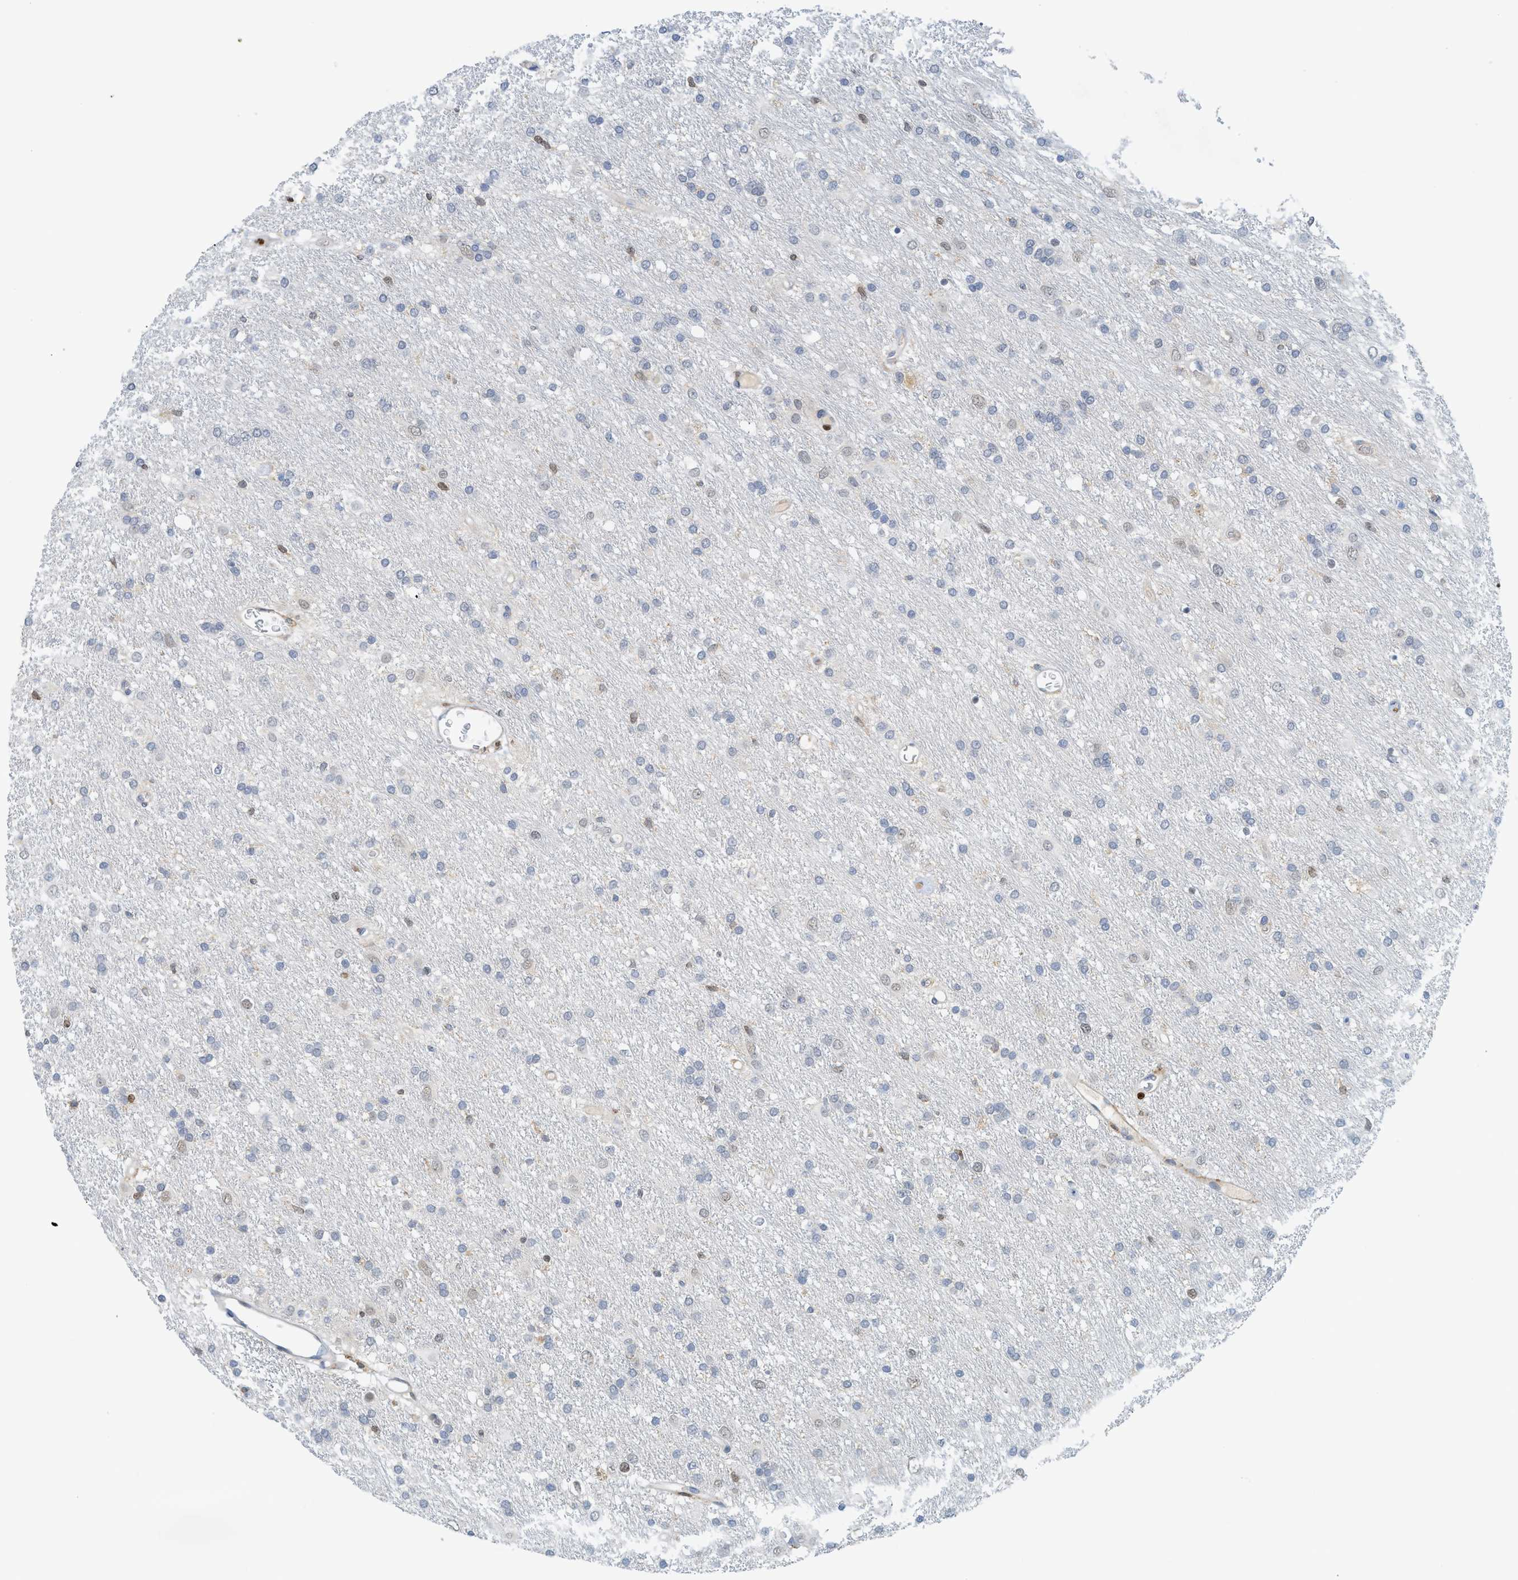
{"staining": {"intensity": "weak", "quantity": "<25%", "location": "nuclear"}, "tissue": "glioma", "cell_type": "Tumor cells", "image_type": "cancer", "snomed": [{"axis": "morphology", "description": "Glioma, malignant, Low grade"}, {"axis": "topography", "description": "Brain"}], "caption": "Immunohistochemistry of human glioma shows no expression in tumor cells.", "gene": "SH3D19", "patient": {"sex": "male", "age": 77}}